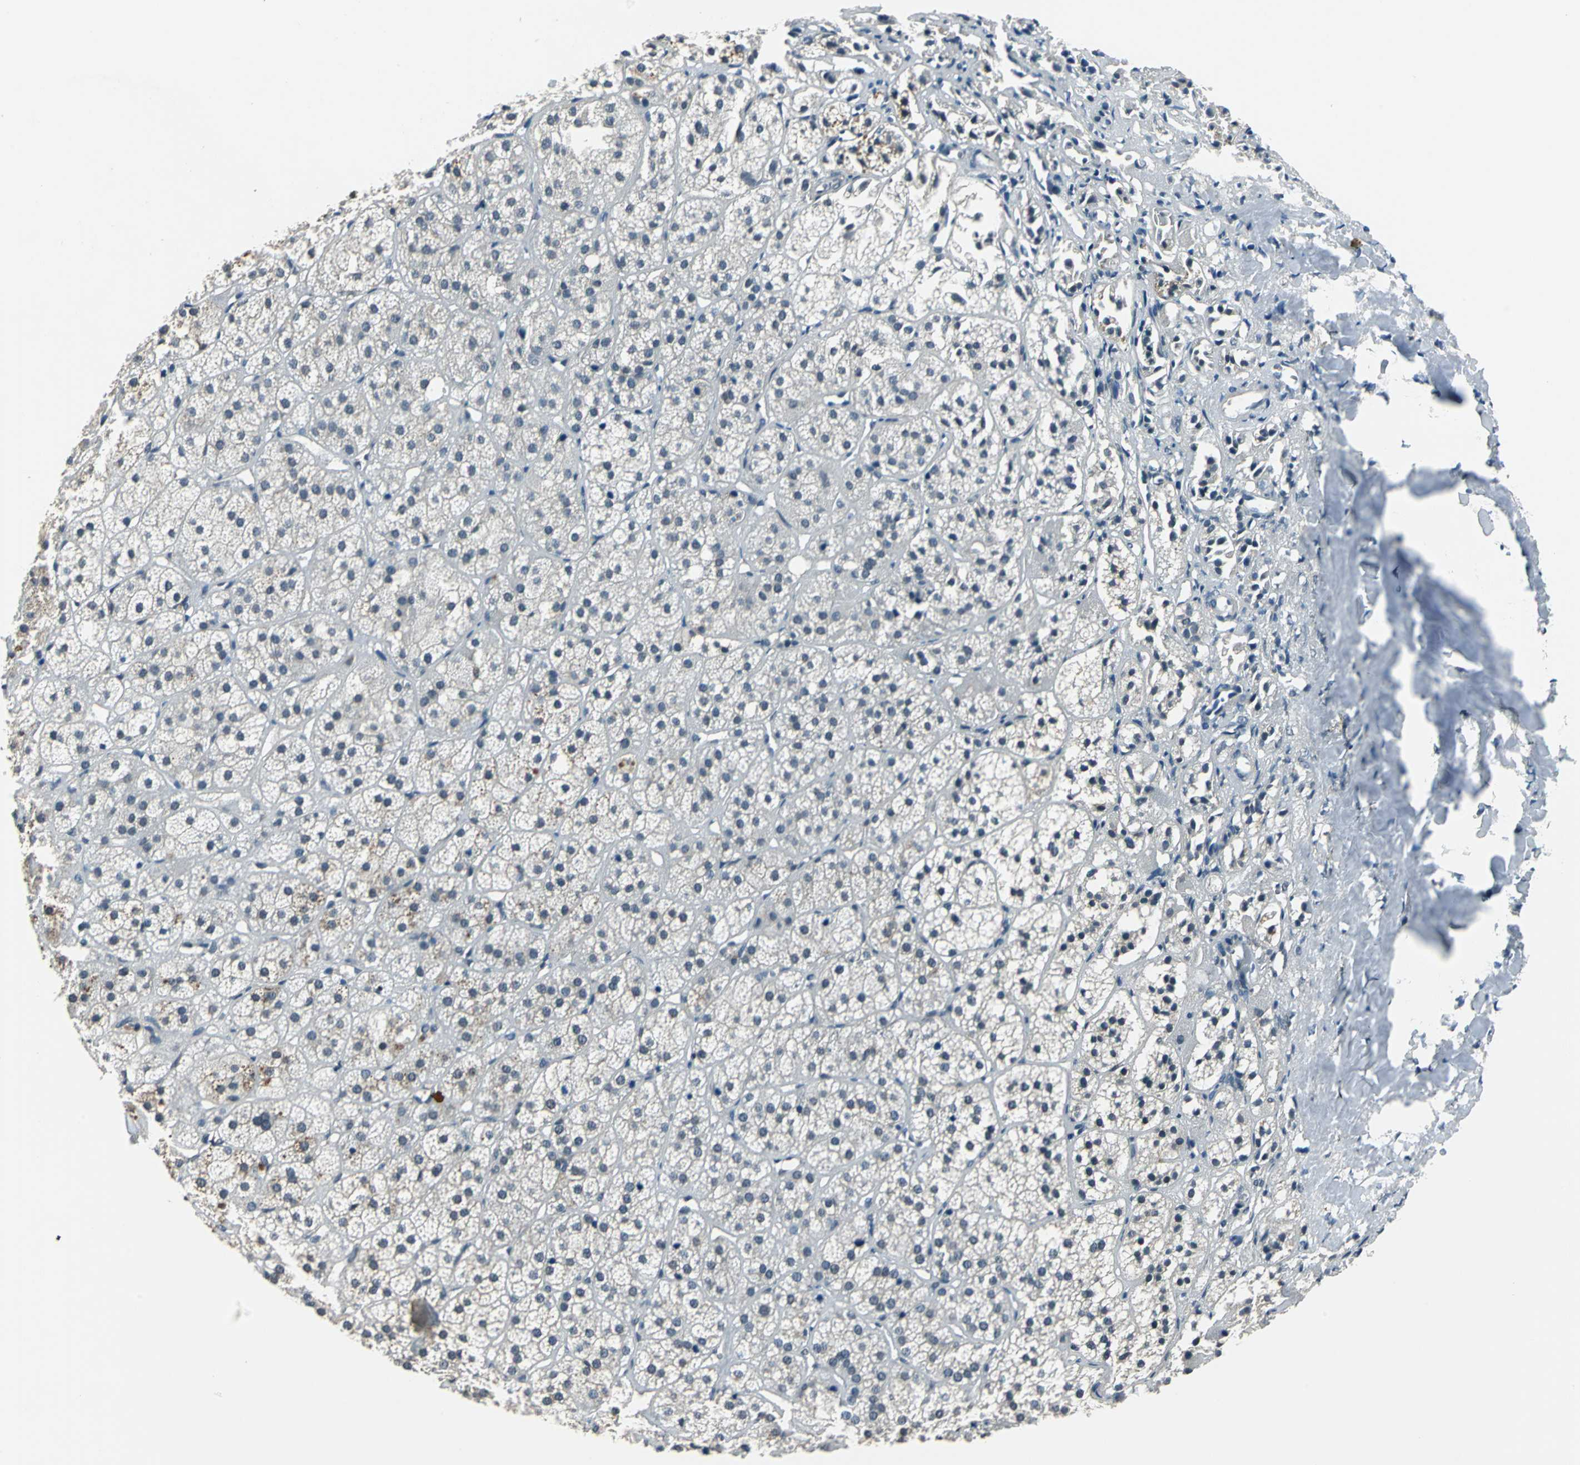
{"staining": {"intensity": "strong", "quantity": "25%-75%", "location": "nuclear"}, "tissue": "adrenal gland", "cell_type": "Glandular cells", "image_type": "normal", "snomed": [{"axis": "morphology", "description": "Normal tissue, NOS"}, {"axis": "topography", "description": "Adrenal gland"}], "caption": "A micrograph showing strong nuclear expression in about 25%-75% of glandular cells in unremarkable adrenal gland, as visualized by brown immunohistochemical staining.", "gene": "RBM14", "patient": {"sex": "female", "age": 71}}